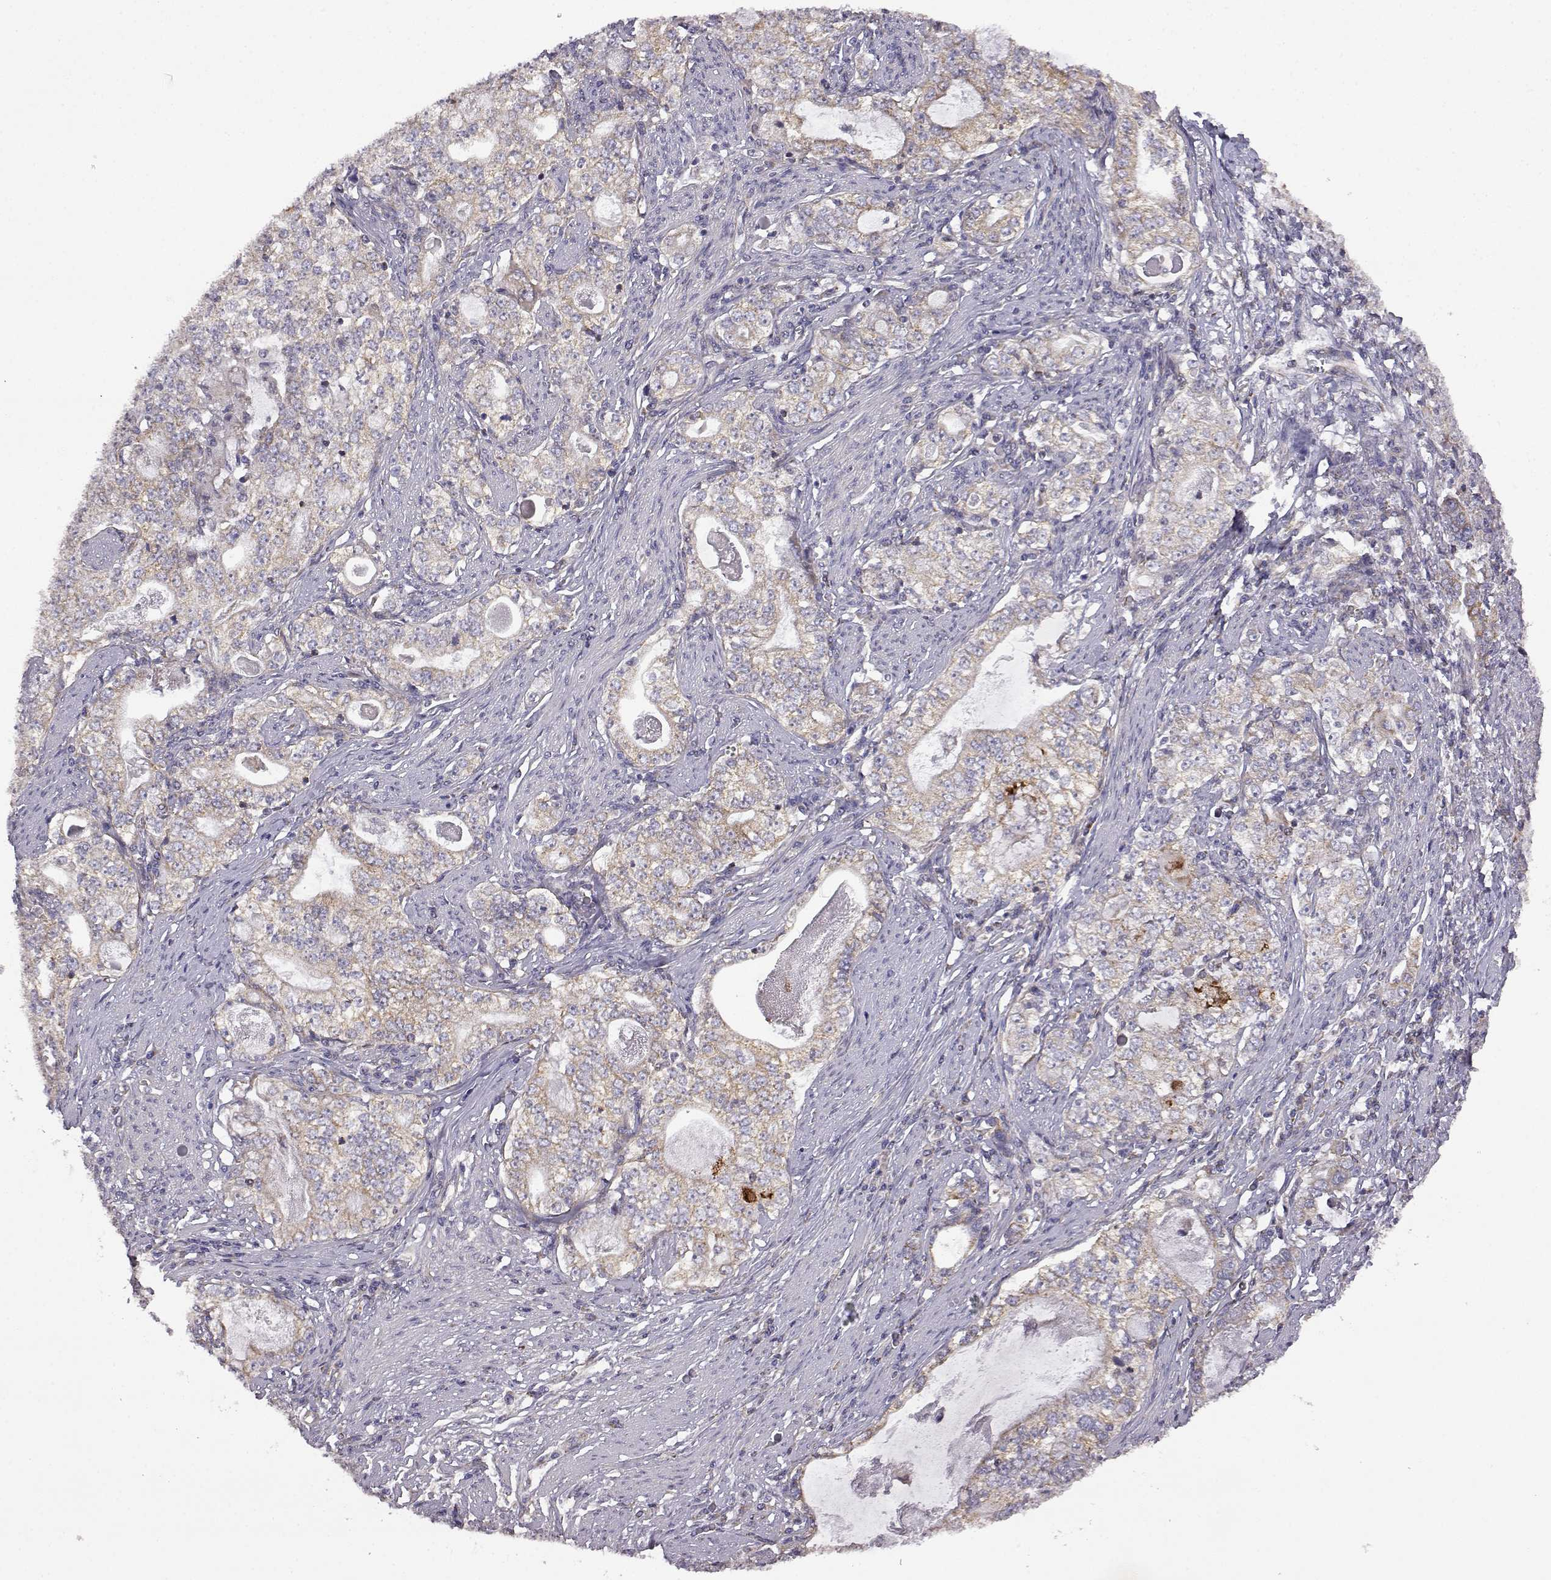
{"staining": {"intensity": "weak", "quantity": "25%-75%", "location": "cytoplasmic/membranous"}, "tissue": "stomach cancer", "cell_type": "Tumor cells", "image_type": "cancer", "snomed": [{"axis": "morphology", "description": "Adenocarcinoma, NOS"}, {"axis": "topography", "description": "Stomach, lower"}], "caption": "The immunohistochemical stain shows weak cytoplasmic/membranous staining in tumor cells of stomach cancer (adenocarcinoma) tissue.", "gene": "DDC", "patient": {"sex": "female", "age": 72}}